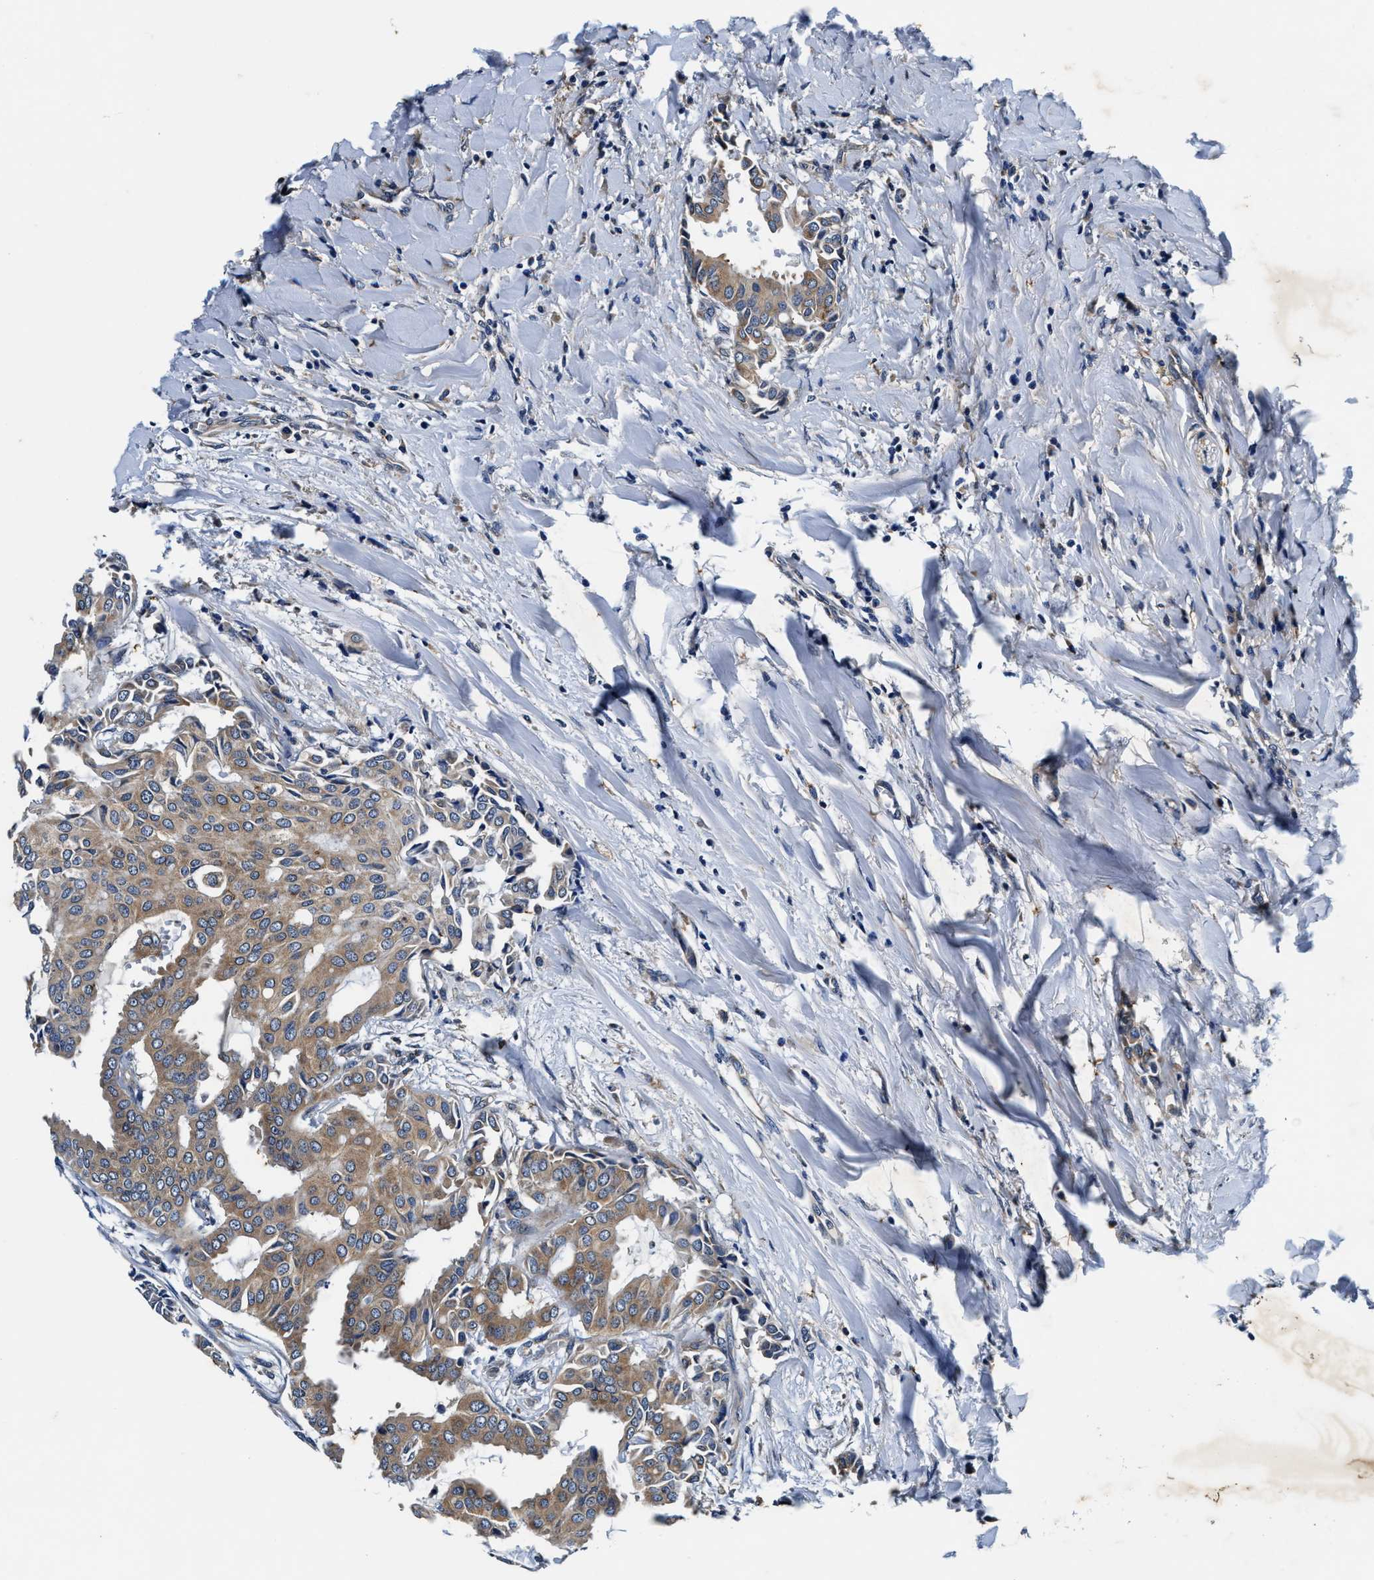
{"staining": {"intensity": "moderate", "quantity": ">75%", "location": "cytoplasmic/membranous"}, "tissue": "head and neck cancer", "cell_type": "Tumor cells", "image_type": "cancer", "snomed": [{"axis": "morphology", "description": "Adenocarcinoma, NOS"}, {"axis": "topography", "description": "Salivary gland"}, {"axis": "topography", "description": "Head-Neck"}], "caption": "Head and neck cancer tissue demonstrates moderate cytoplasmic/membranous positivity in approximately >75% of tumor cells, visualized by immunohistochemistry.", "gene": "PI4KB", "patient": {"sex": "female", "age": 59}}